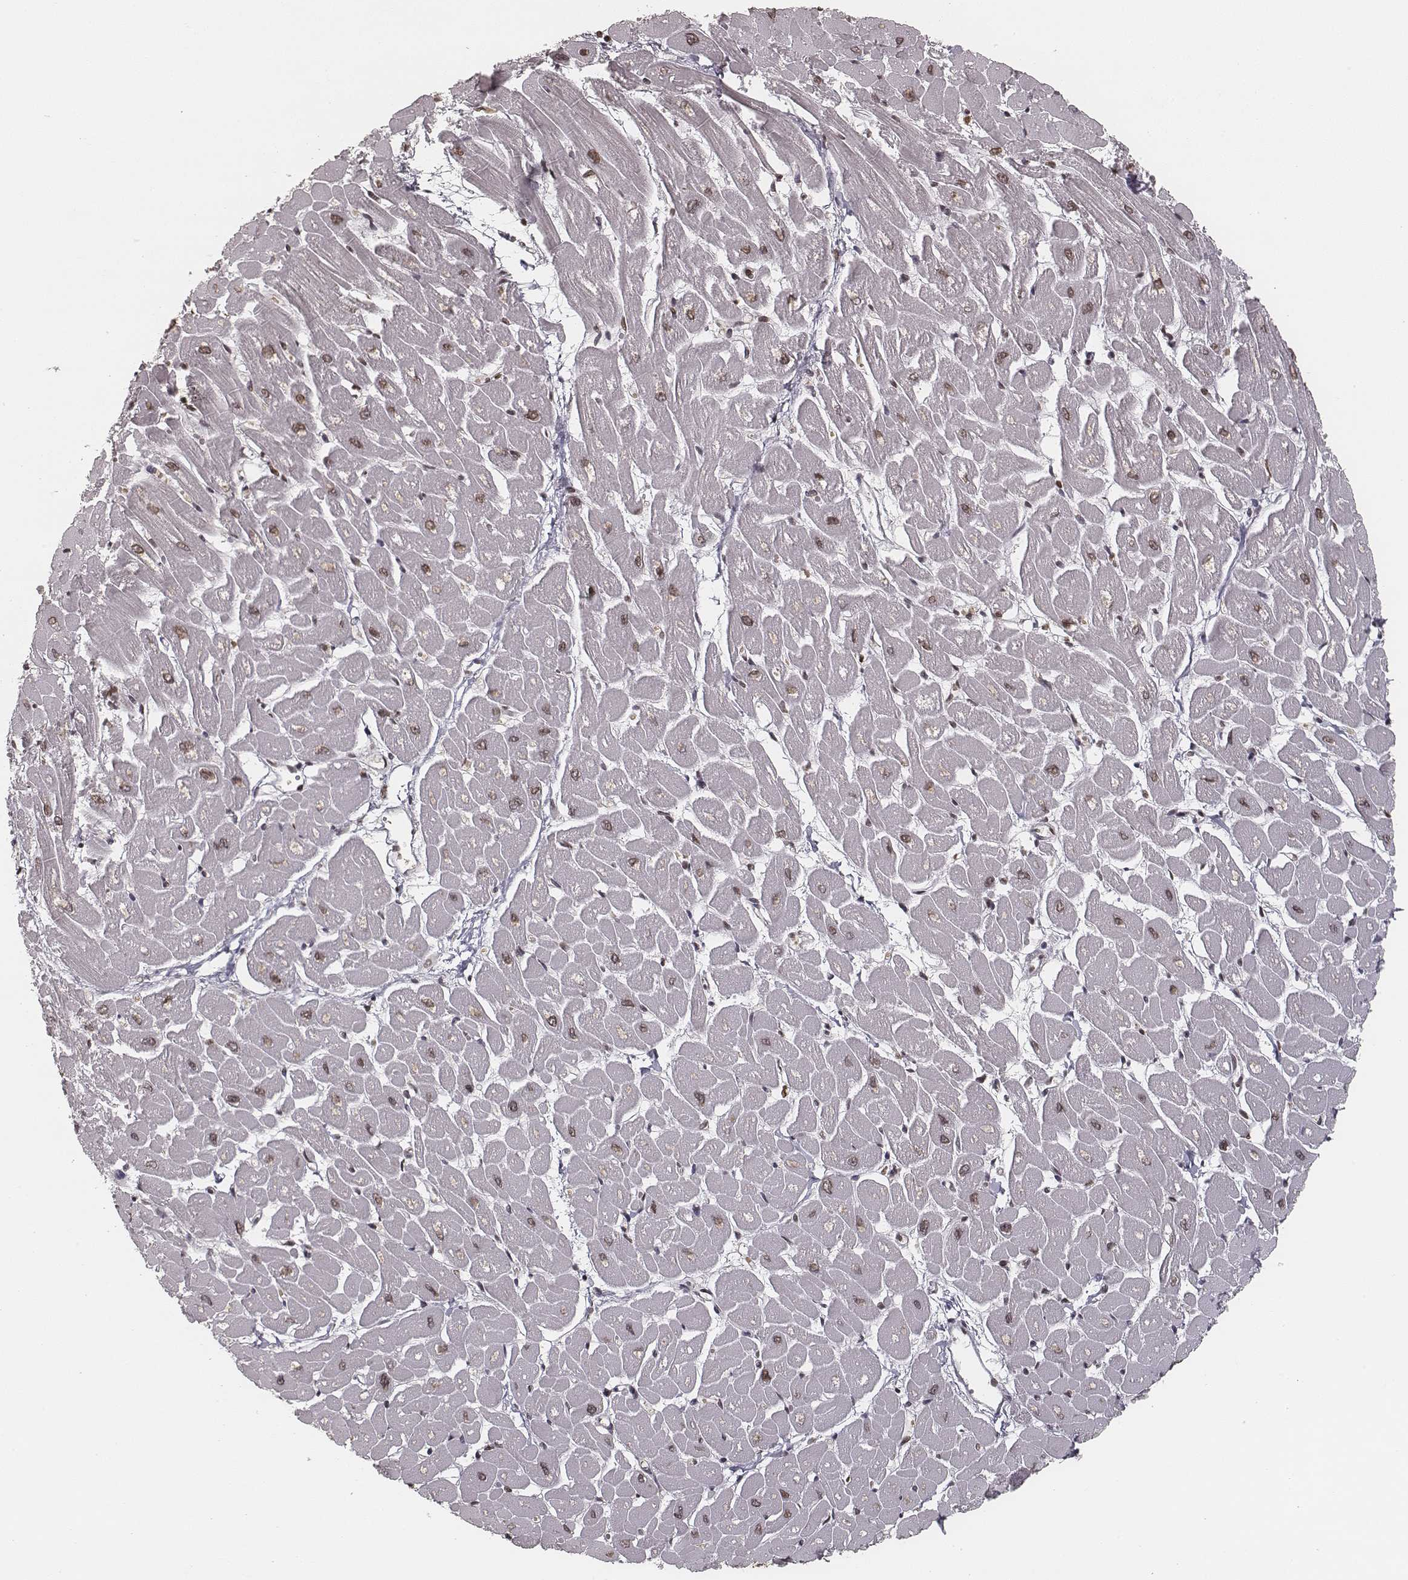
{"staining": {"intensity": "moderate", "quantity": ">75%", "location": "nuclear"}, "tissue": "heart muscle", "cell_type": "Cardiomyocytes", "image_type": "normal", "snomed": [{"axis": "morphology", "description": "Normal tissue, NOS"}, {"axis": "topography", "description": "Heart"}], "caption": "Protein staining shows moderate nuclear staining in approximately >75% of cardiomyocytes in normal heart muscle.", "gene": "HMGA2", "patient": {"sex": "male", "age": 57}}